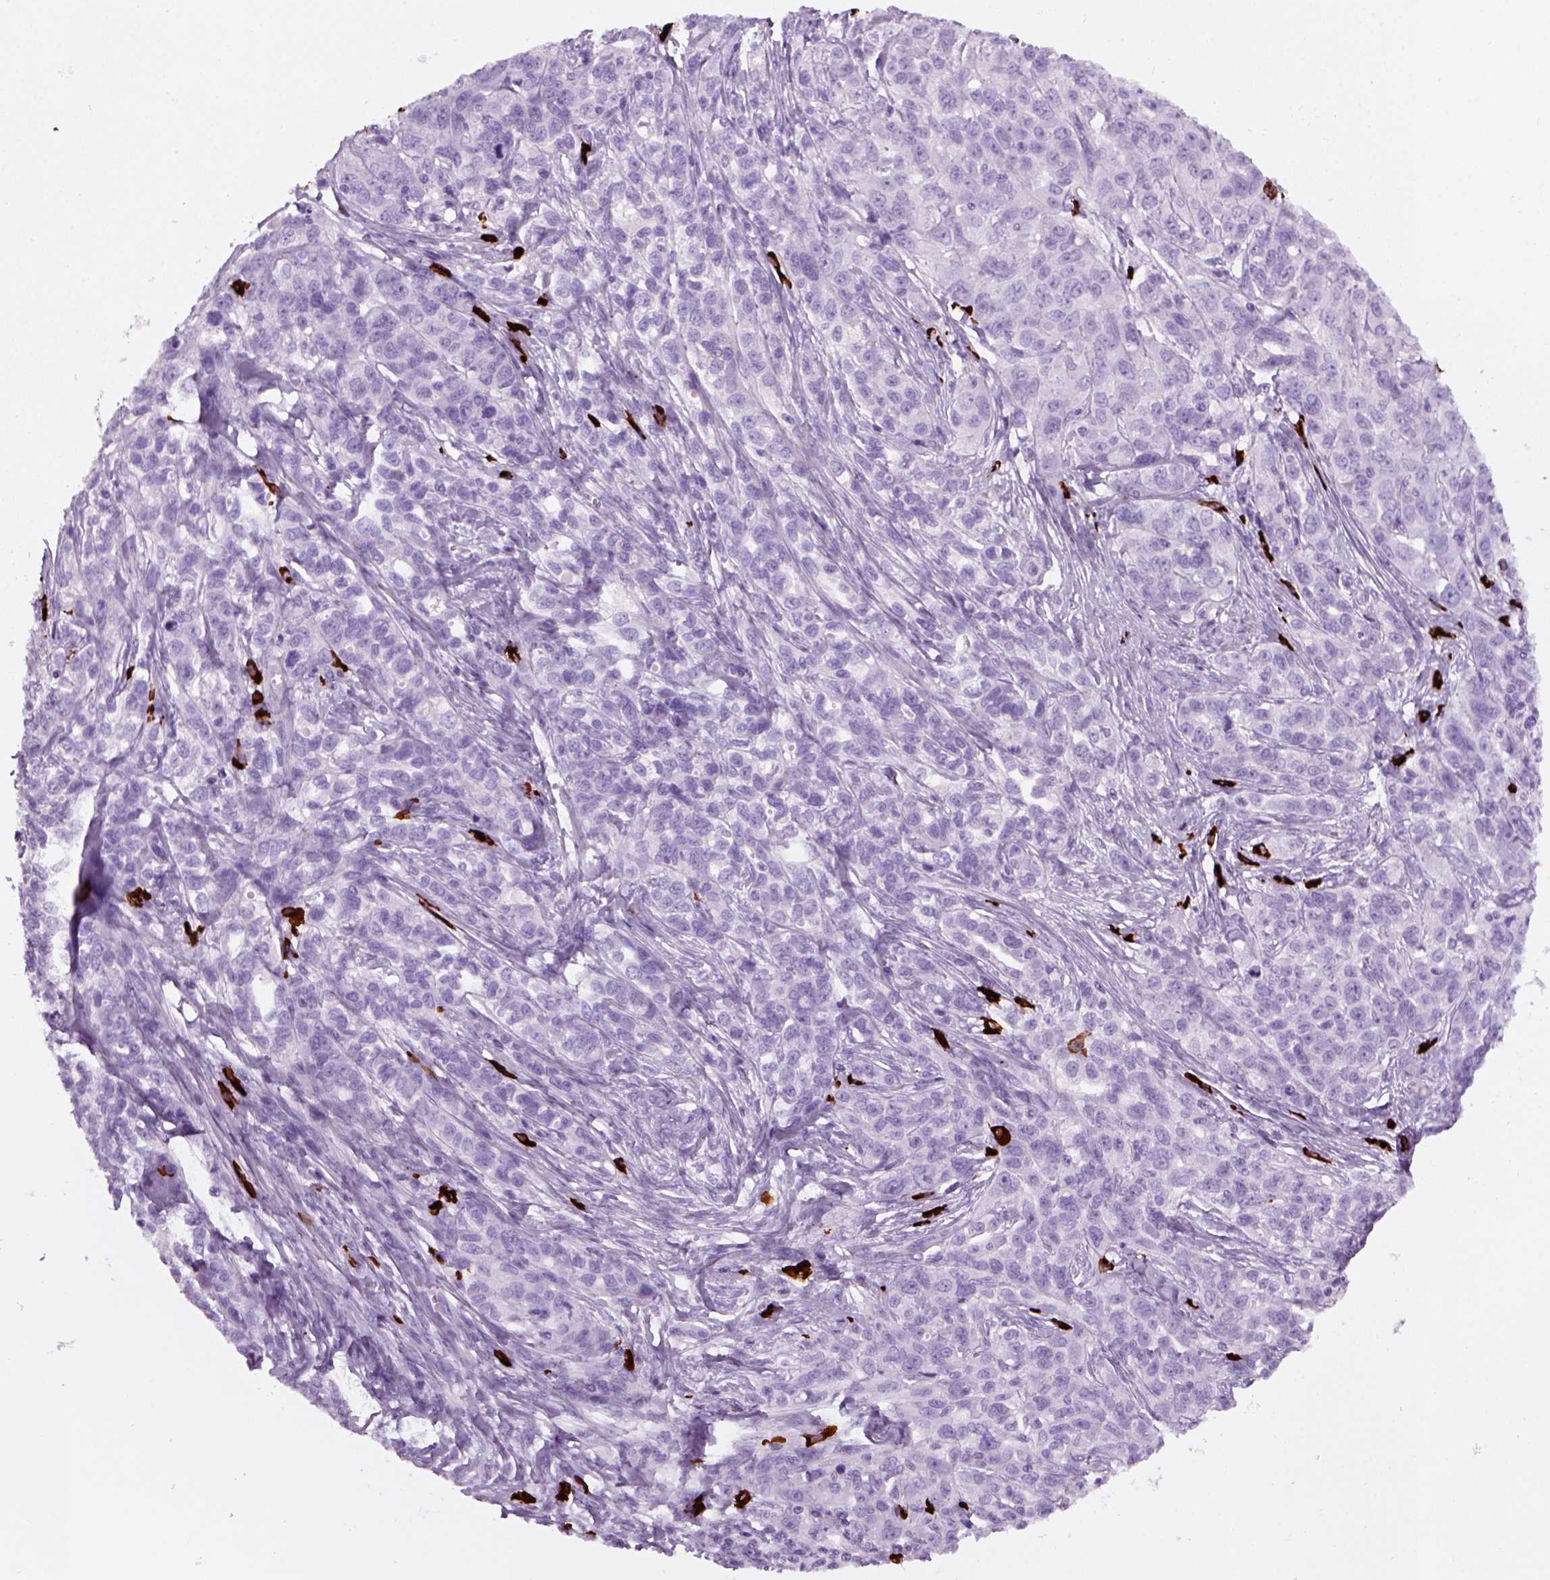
{"staining": {"intensity": "negative", "quantity": "none", "location": "none"}, "tissue": "ovarian cancer", "cell_type": "Tumor cells", "image_type": "cancer", "snomed": [{"axis": "morphology", "description": "Cystadenocarcinoma, serous, NOS"}, {"axis": "topography", "description": "Ovary"}], "caption": "Immunohistochemistry of ovarian serous cystadenocarcinoma exhibits no staining in tumor cells.", "gene": "MZB1", "patient": {"sex": "female", "age": 71}}